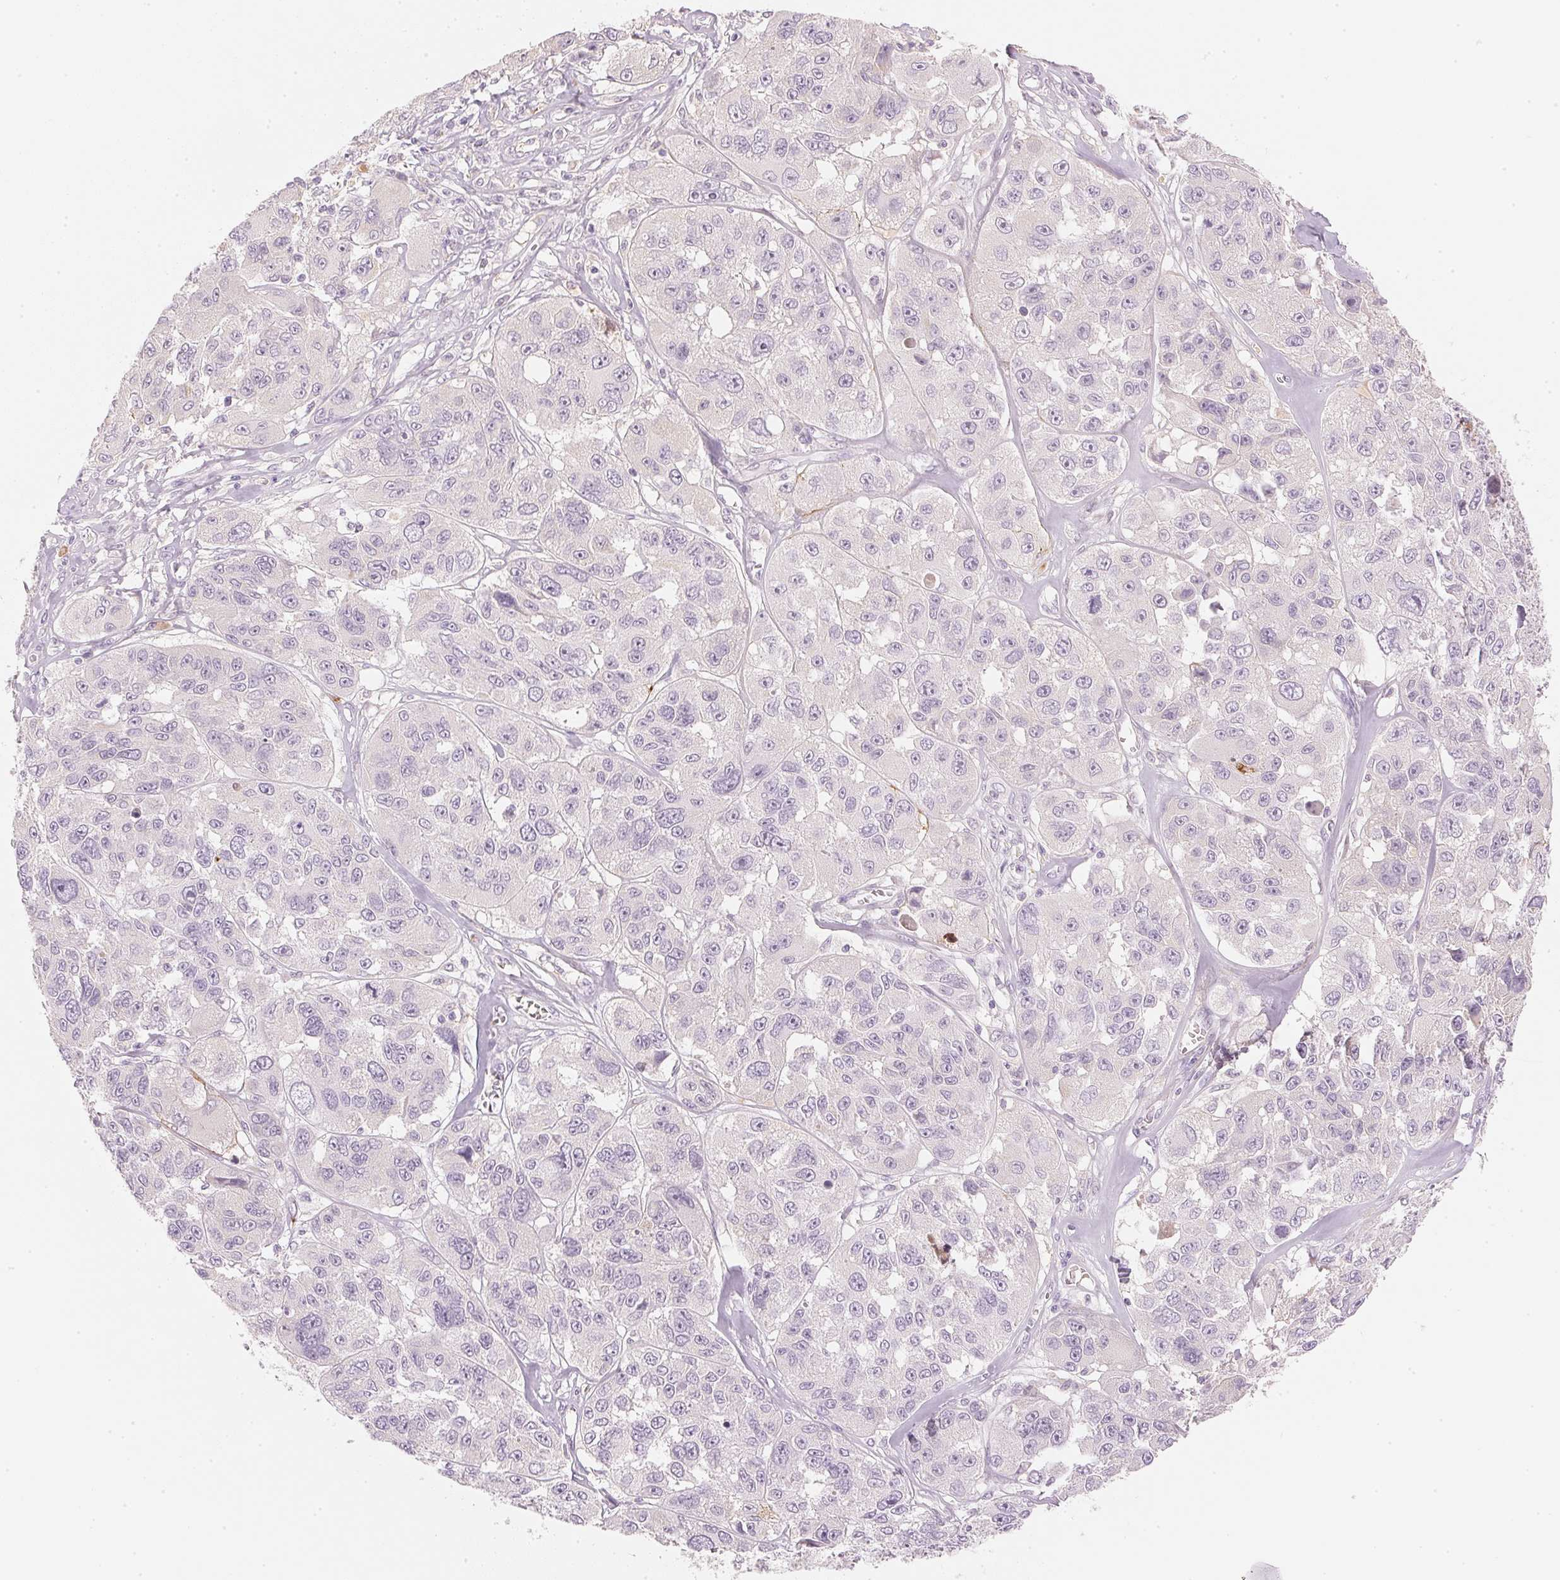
{"staining": {"intensity": "negative", "quantity": "none", "location": "none"}, "tissue": "melanoma", "cell_type": "Tumor cells", "image_type": "cancer", "snomed": [{"axis": "morphology", "description": "Malignant melanoma, NOS"}, {"axis": "topography", "description": "Skin"}], "caption": "Tumor cells show no significant expression in malignant melanoma.", "gene": "RMDN2", "patient": {"sex": "female", "age": 66}}